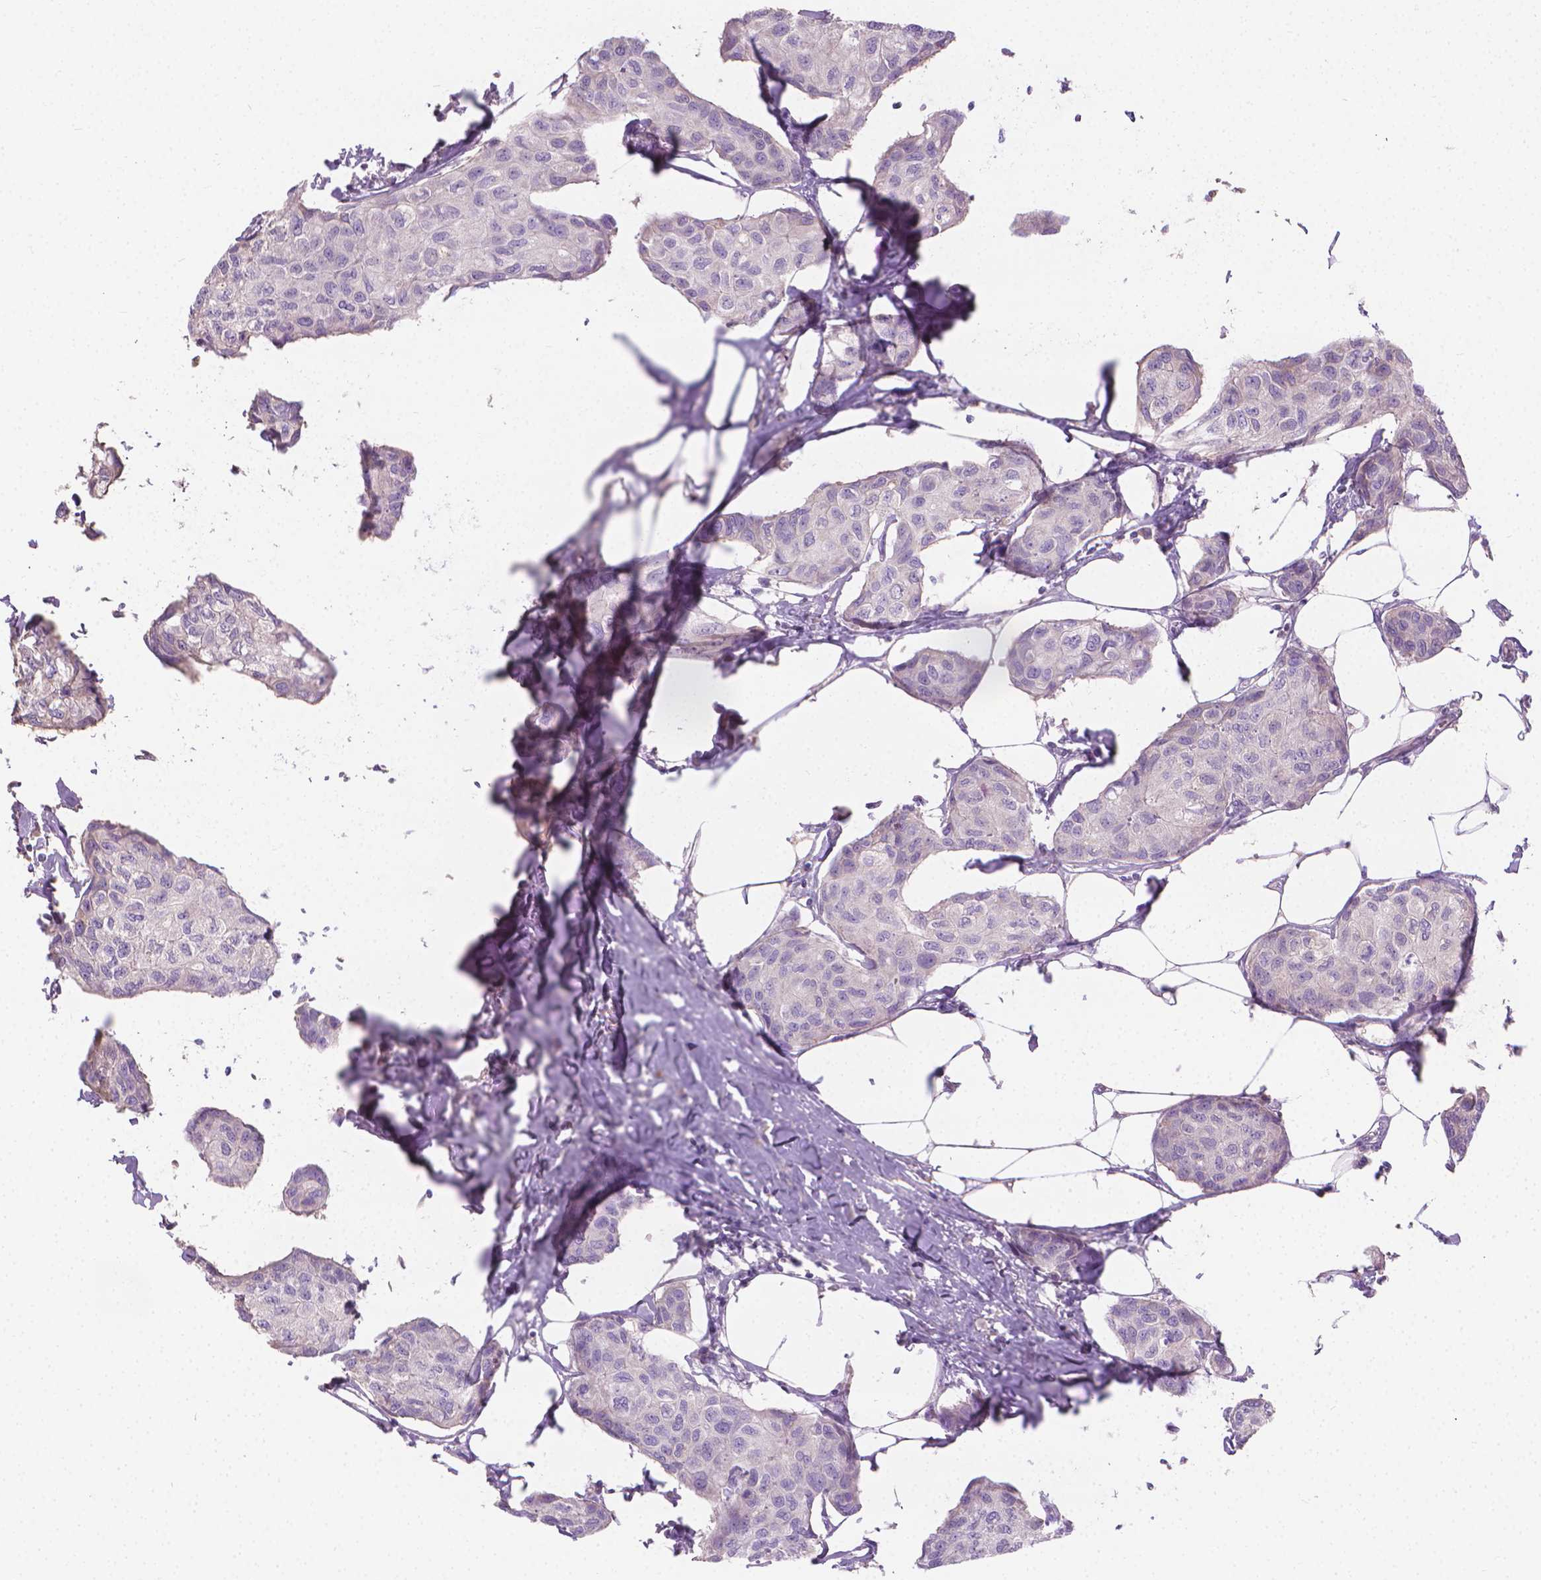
{"staining": {"intensity": "negative", "quantity": "none", "location": "none"}, "tissue": "breast cancer", "cell_type": "Tumor cells", "image_type": "cancer", "snomed": [{"axis": "morphology", "description": "Duct carcinoma"}, {"axis": "topography", "description": "Breast"}], "caption": "IHC micrograph of neoplastic tissue: human breast cancer stained with DAB demonstrates no significant protein expression in tumor cells. The staining is performed using DAB (3,3'-diaminobenzidine) brown chromogen with nuclei counter-stained in using hematoxylin.", "gene": "CABCOCO1", "patient": {"sex": "female", "age": 80}}